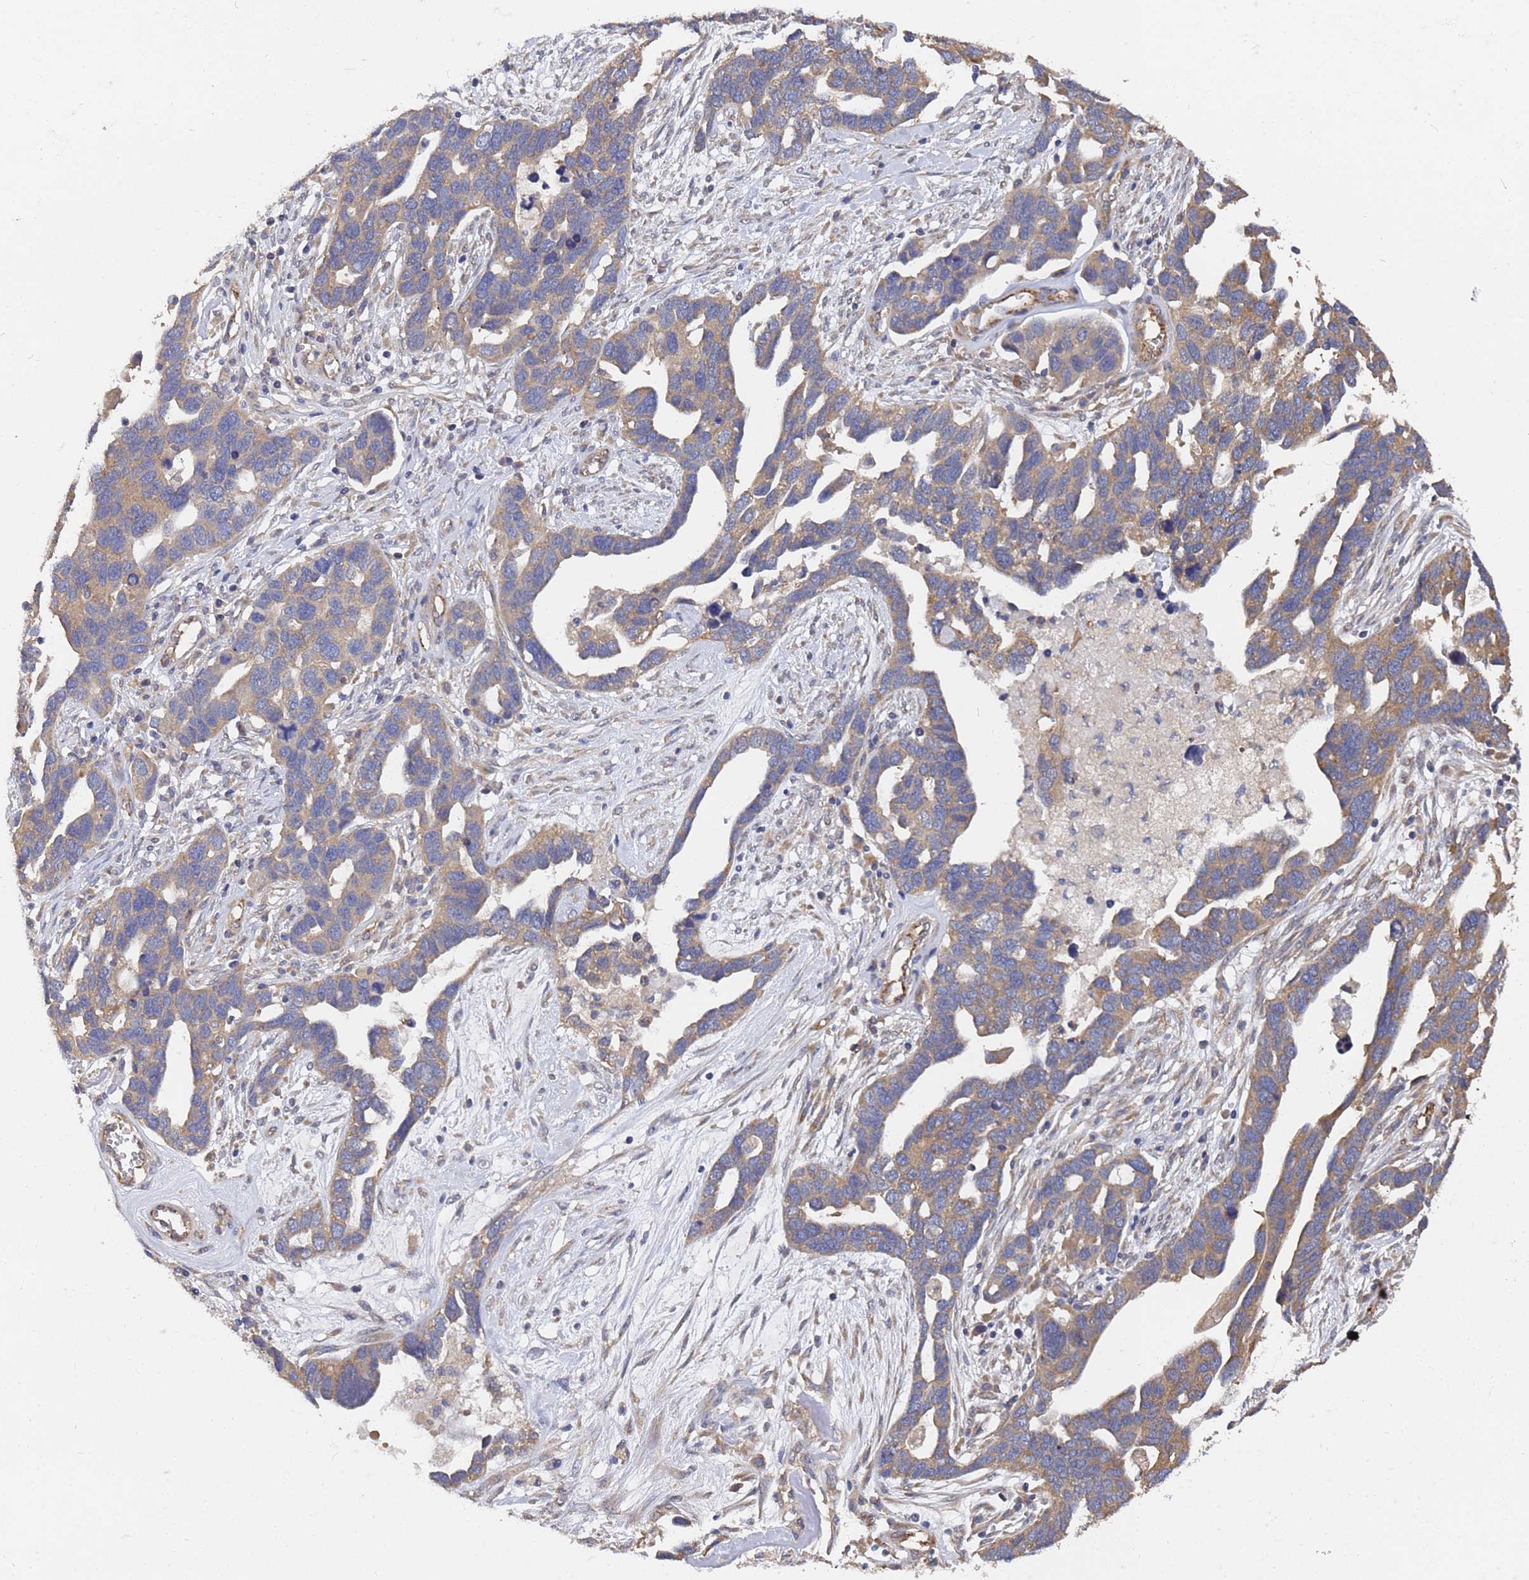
{"staining": {"intensity": "weak", "quantity": "25%-75%", "location": "cytoplasmic/membranous"}, "tissue": "ovarian cancer", "cell_type": "Tumor cells", "image_type": "cancer", "snomed": [{"axis": "morphology", "description": "Cystadenocarcinoma, serous, NOS"}, {"axis": "topography", "description": "Ovary"}], "caption": "Ovarian cancer (serous cystadenocarcinoma) tissue shows weak cytoplasmic/membranous expression in about 25%-75% of tumor cells, visualized by immunohistochemistry.", "gene": "ALS2CL", "patient": {"sex": "female", "age": 54}}